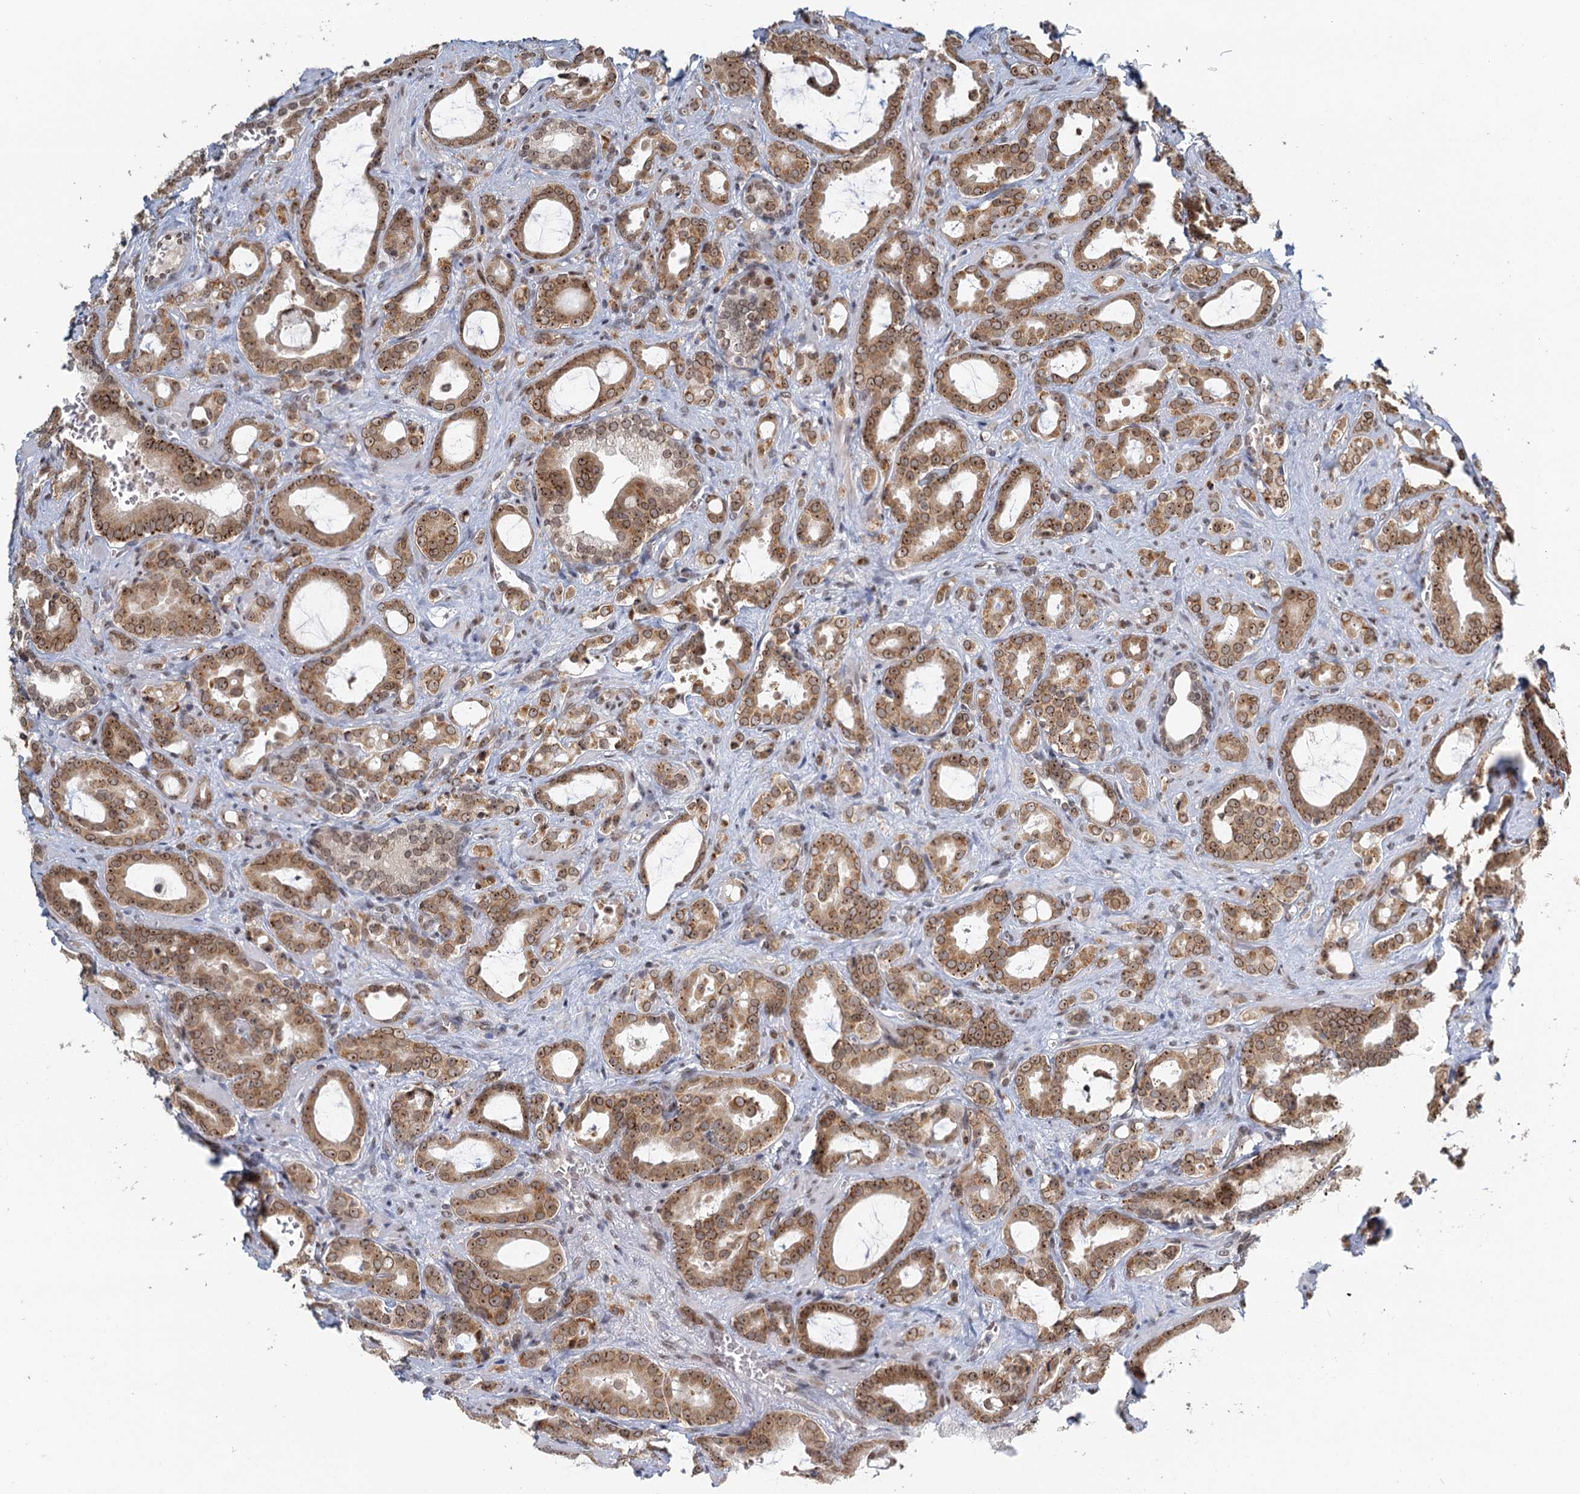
{"staining": {"intensity": "moderate", "quantity": ">75%", "location": "cytoplasmic/membranous,nuclear"}, "tissue": "prostate cancer", "cell_type": "Tumor cells", "image_type": "cancer", "snomed": [{"axis": "morphology", "description": "Adenocarcinoma, High grade"}, {"axis": "topography", "description": "Prostate"}], "caption": "Human prostate cancer (high-grade adenocarcinoma) stained for a protein (brown) displays moderate cytoplasmic/membranous and nuclear positive staining in approximately >75% of tumor cells.", "gene": "TREX1", "patient": {"sex": "male", "age": 72}}